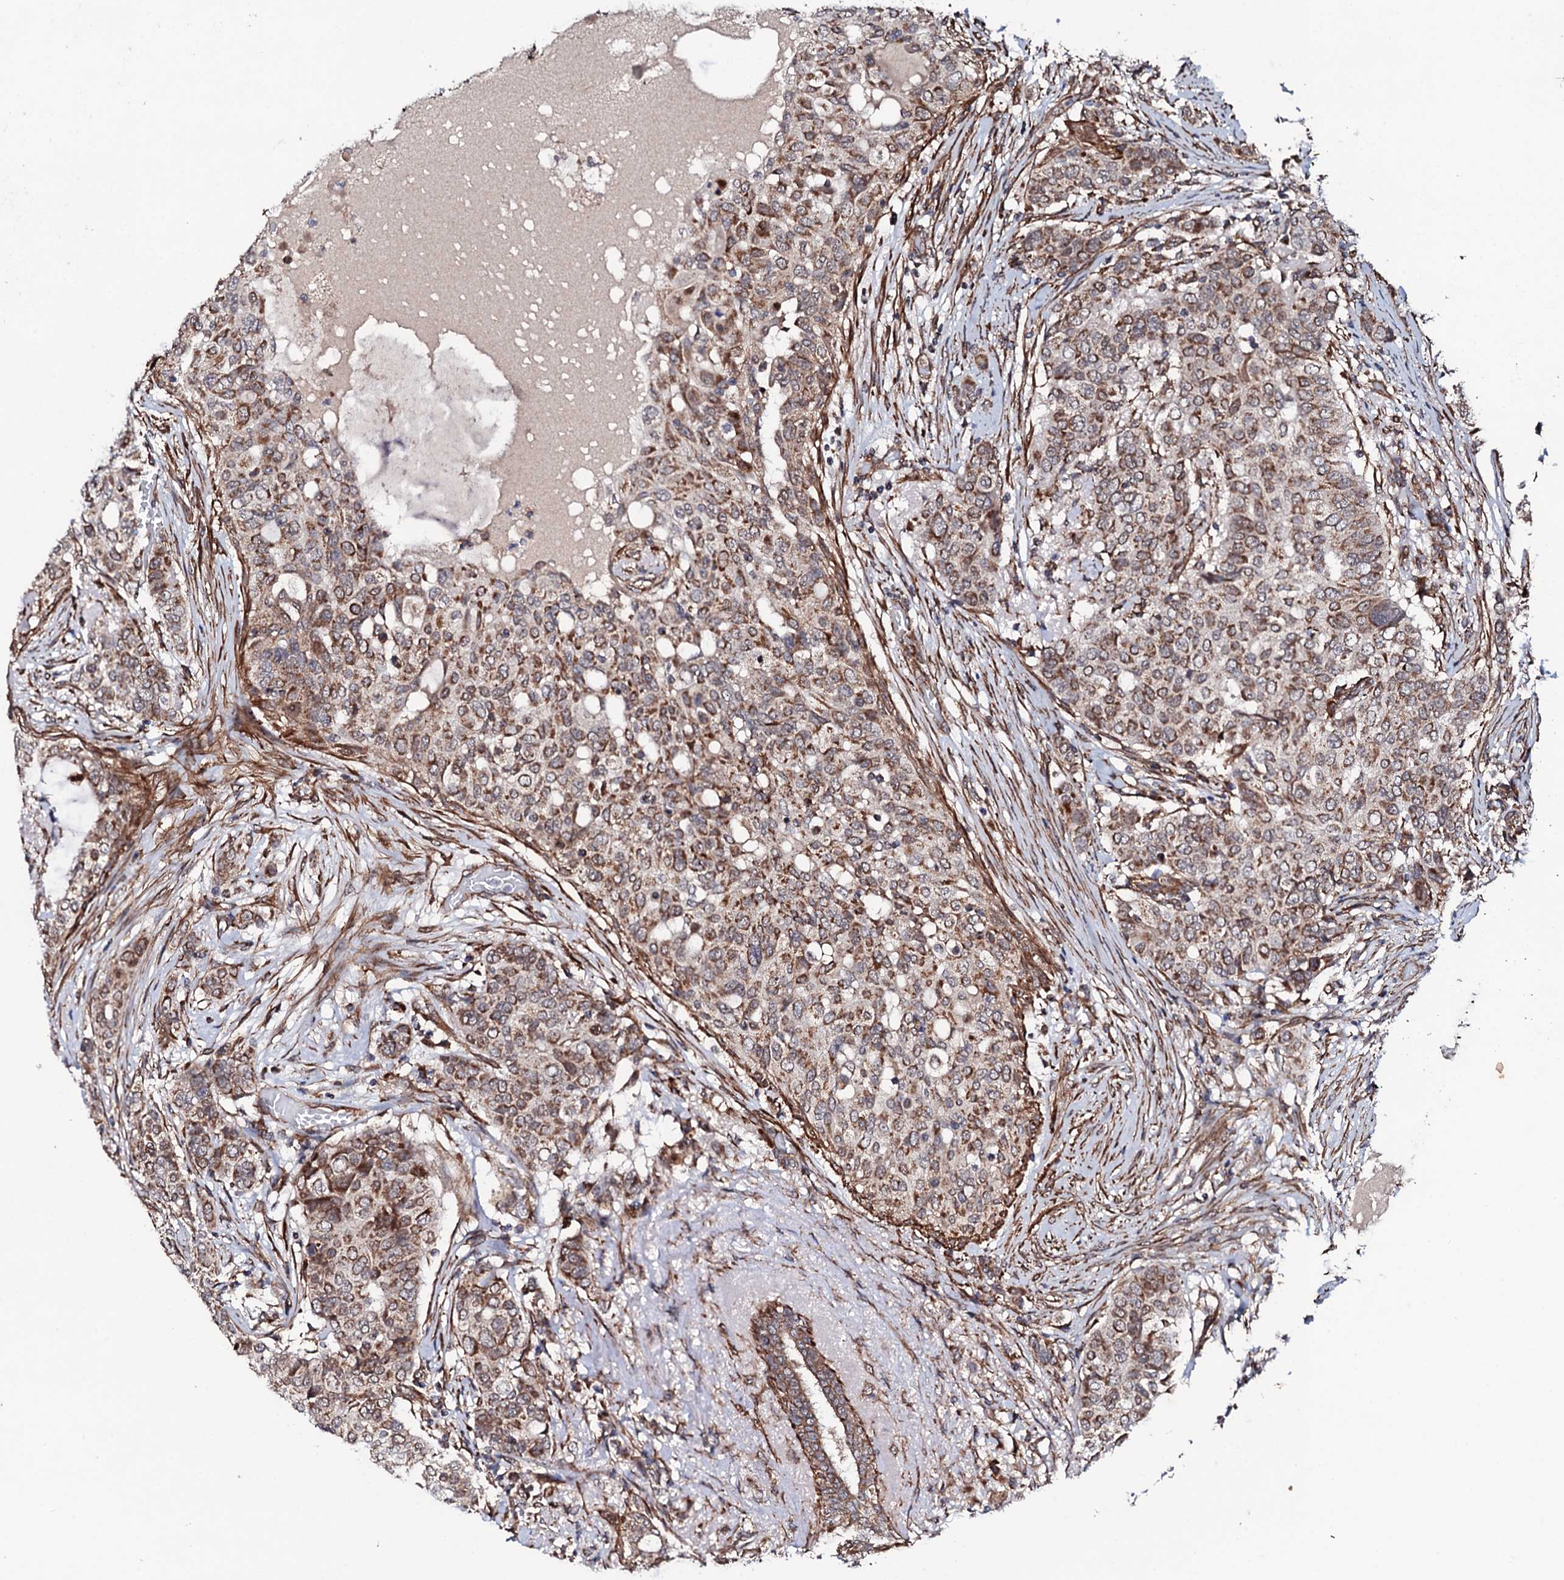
{"staining": {"intensity": "moderate", "quantity": ">75%", "location": "cytoplasmic/membranous"}, "tissue": "breast cancer", "cell_type": "Tumor cells", "image_type": "cancer", "snomed": [{"axis": "morphology", "description": "Lobular carcinoma"}, {"axis": "topography", "description": "Breast"}], "caption": "Immunohistochemistry micrograph of neoplastic tissue: breast cancer (lobular carcinoma) stained using IHC reveals medium levels of moderate protein expression localized specifically in the cytoplasmic/membranous of tumor cells, appearing as a cytoplasmic/membranous brown color.", "gene": "MTIF3", "patient": {"sex": "female", "age": 51}}